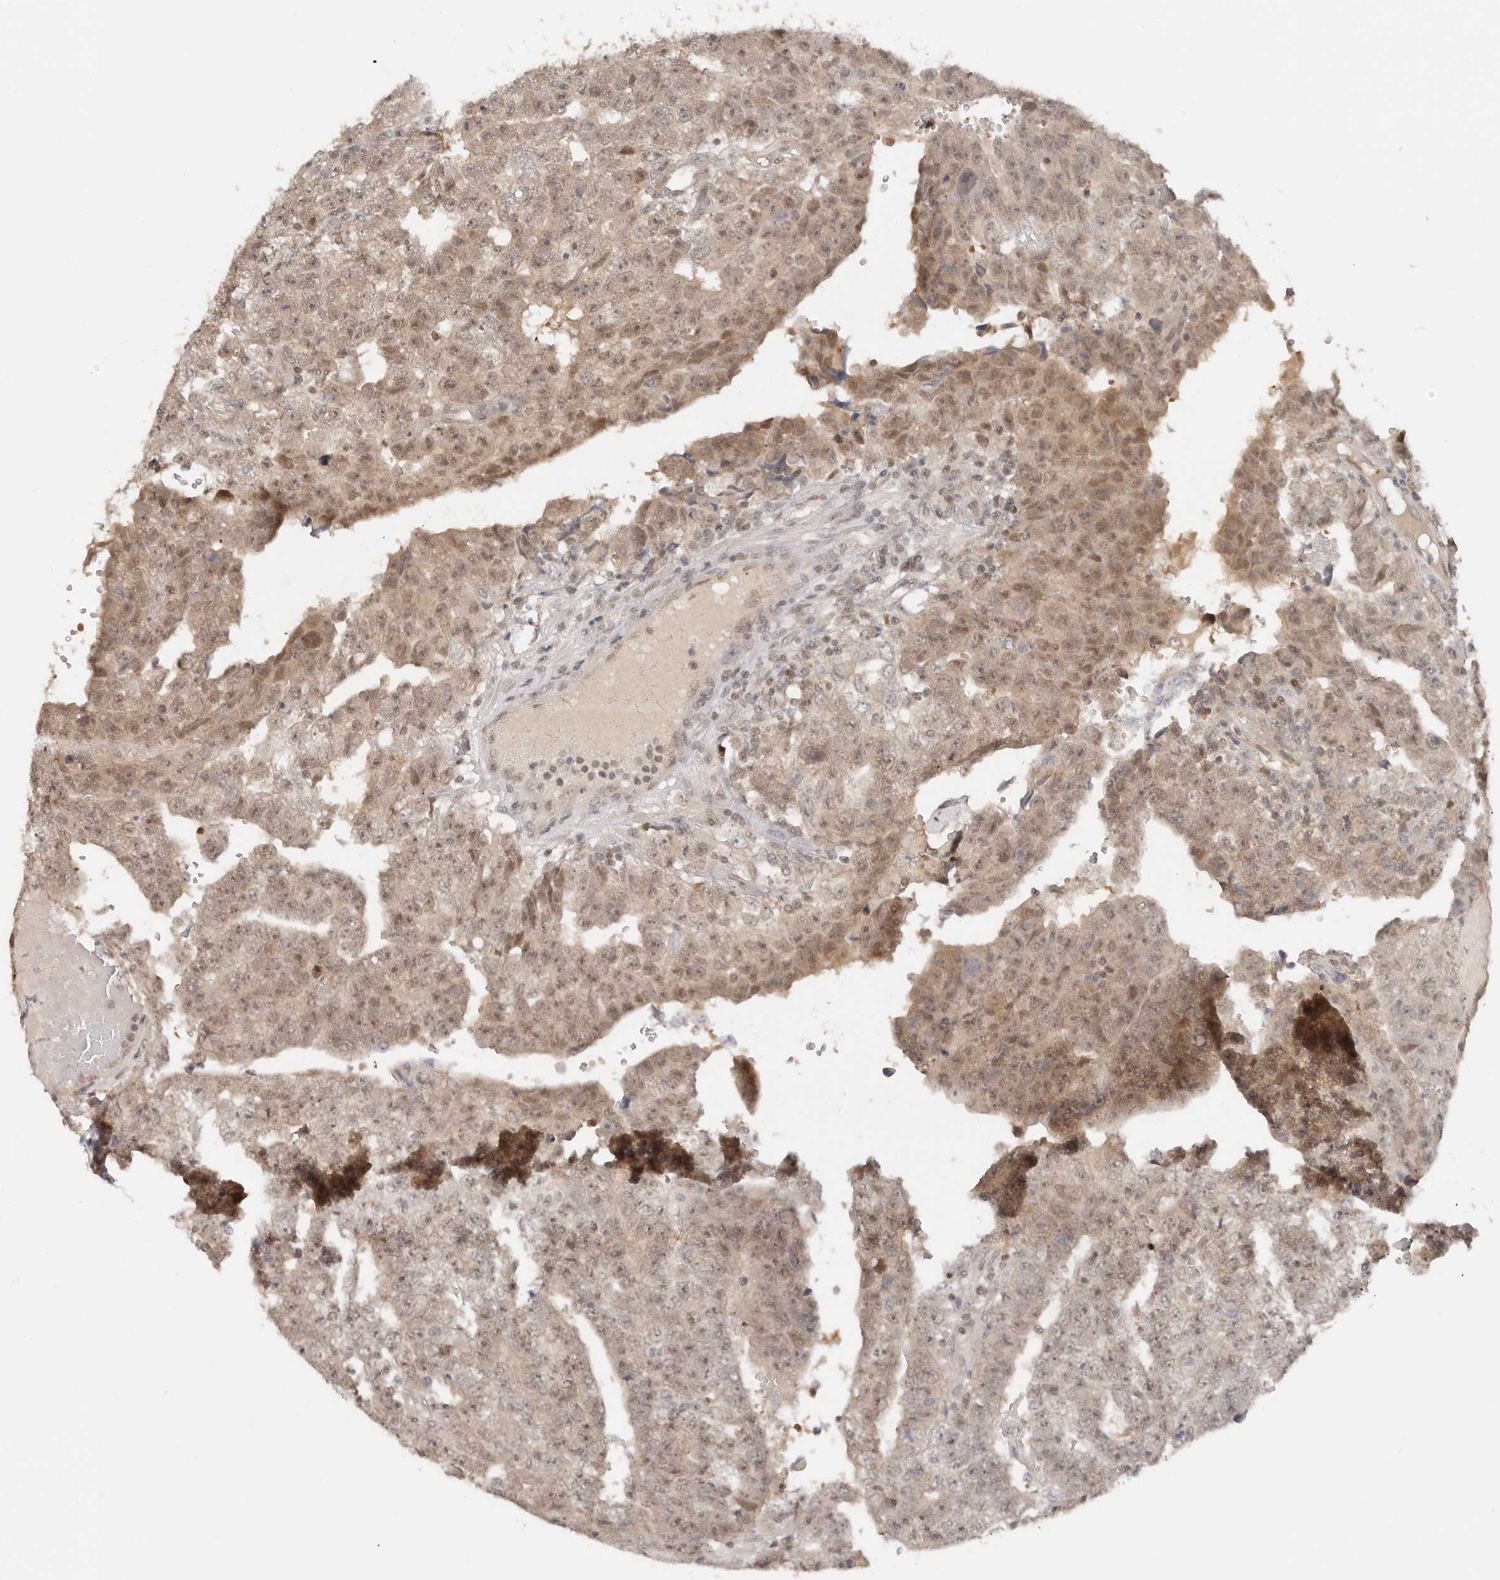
{"staining": {"intensity": "moderate", "quantity": ">75%", "location": "cytoplasmic/membranous,nuclear"}, "tissue": "testis cancer", "cell_type": "Tumor cells", "image_type": "cancer", "snomed": [{"axis": "morphology", "description": "Carcinoma, Embryonal, NOS"}, {"axis": "topography", "description": "Testis"}], "caption": "Protein expression by immunohistochemistry (IHC) reveals moderate cytoplasmic/membranous and nuclear expression in approximately >75% of tumor cells in embryonal carcinoma (testis). (Brightfield microscopy of DAB IHC at high magnification).", "gene": "LARP7", "patient": {"sex": "male", "age": 25}}